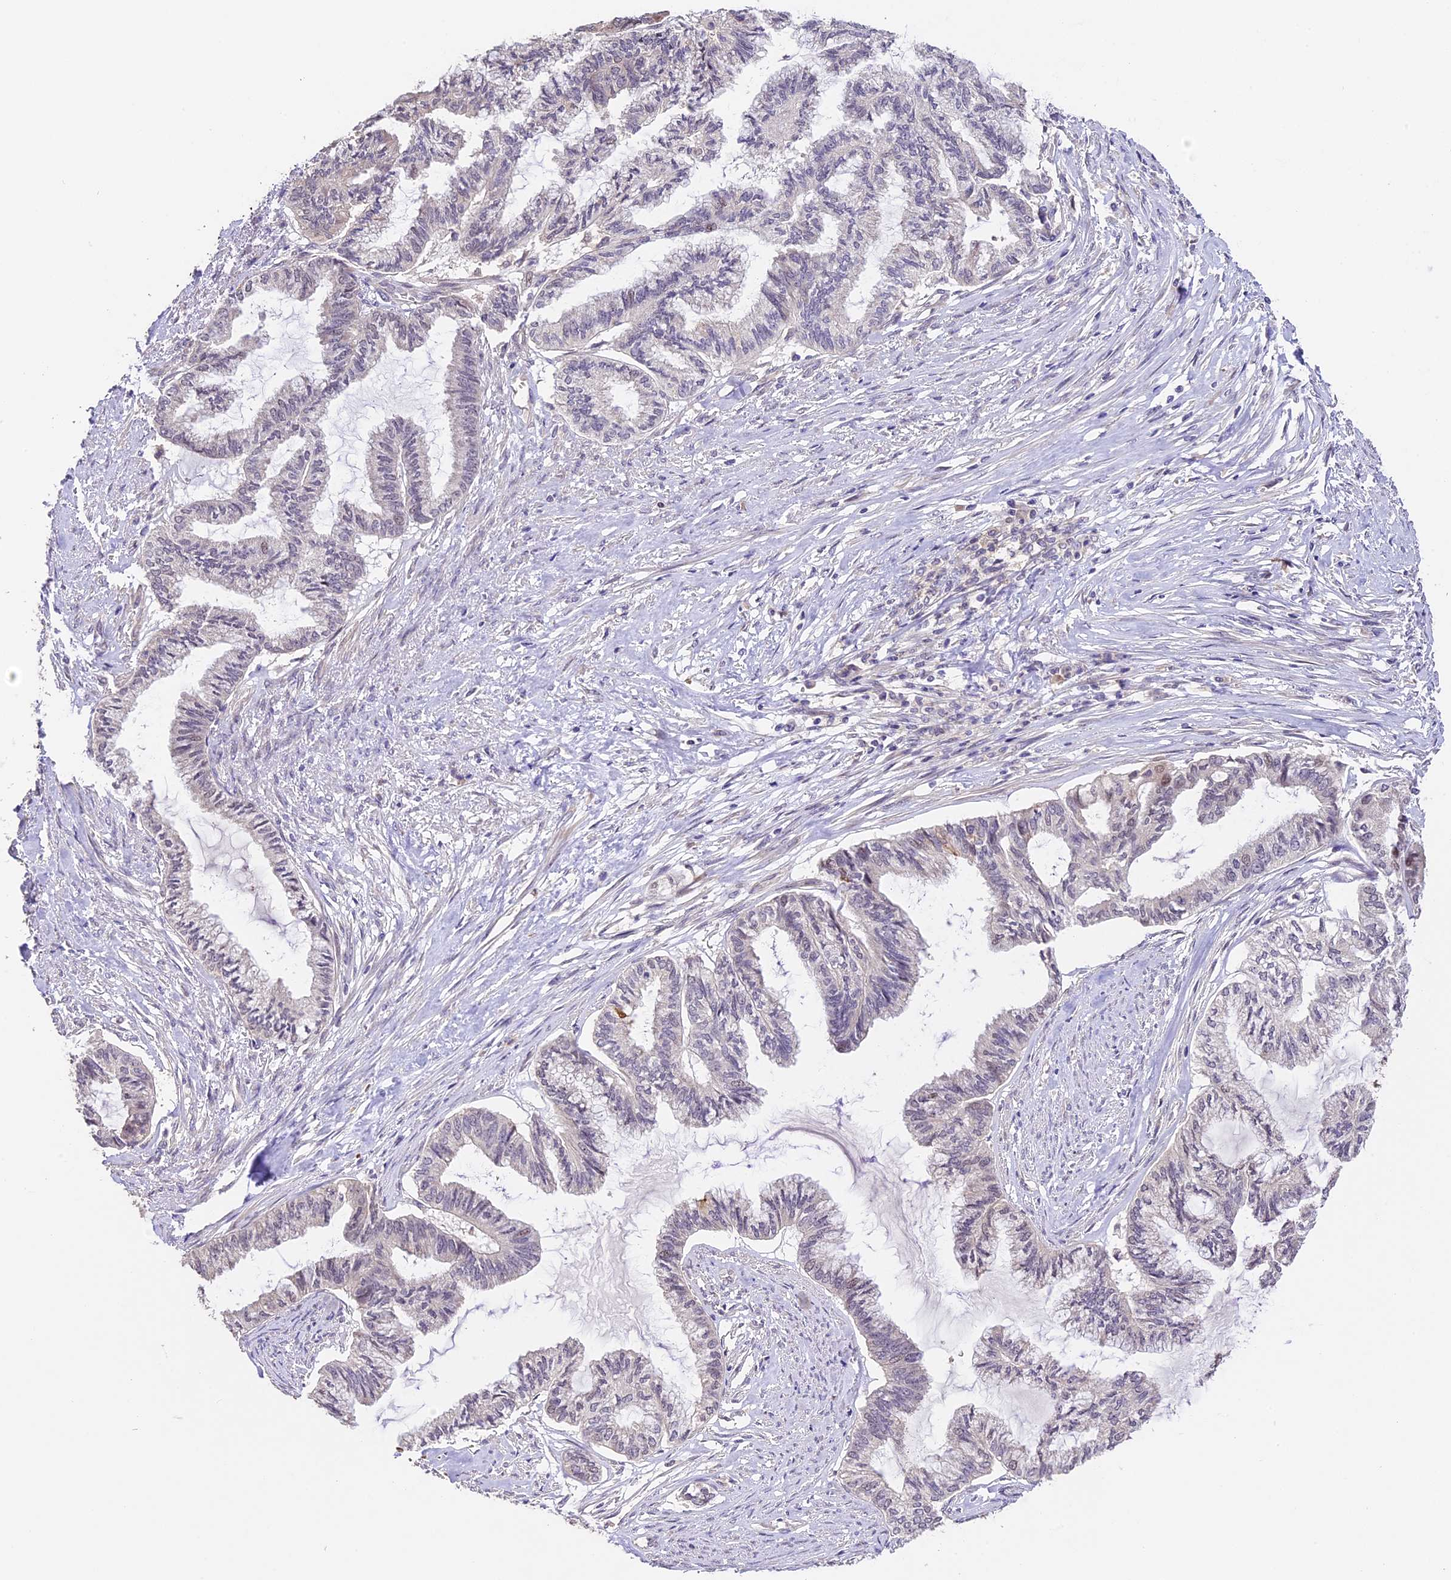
{"staining": {"intensity": "negative", "quantity": "none", "location": "none"}, "tissue": "endometrial cancer", "cell_type": "Tumor cells", "image_type": "cancer", "snomed": [{"axis": "morphology", "description": "Adenocarcinoma, NOS"}, {"axis": "topography", "description": "Endometrium"}], "caption": "Human endometrial adenocarcinoma stained for a protein using immunohistochemistry exhibits no expression in tumor cells.", "gene": "DGKH", "patient": {"sex": "female", "age": 86}}